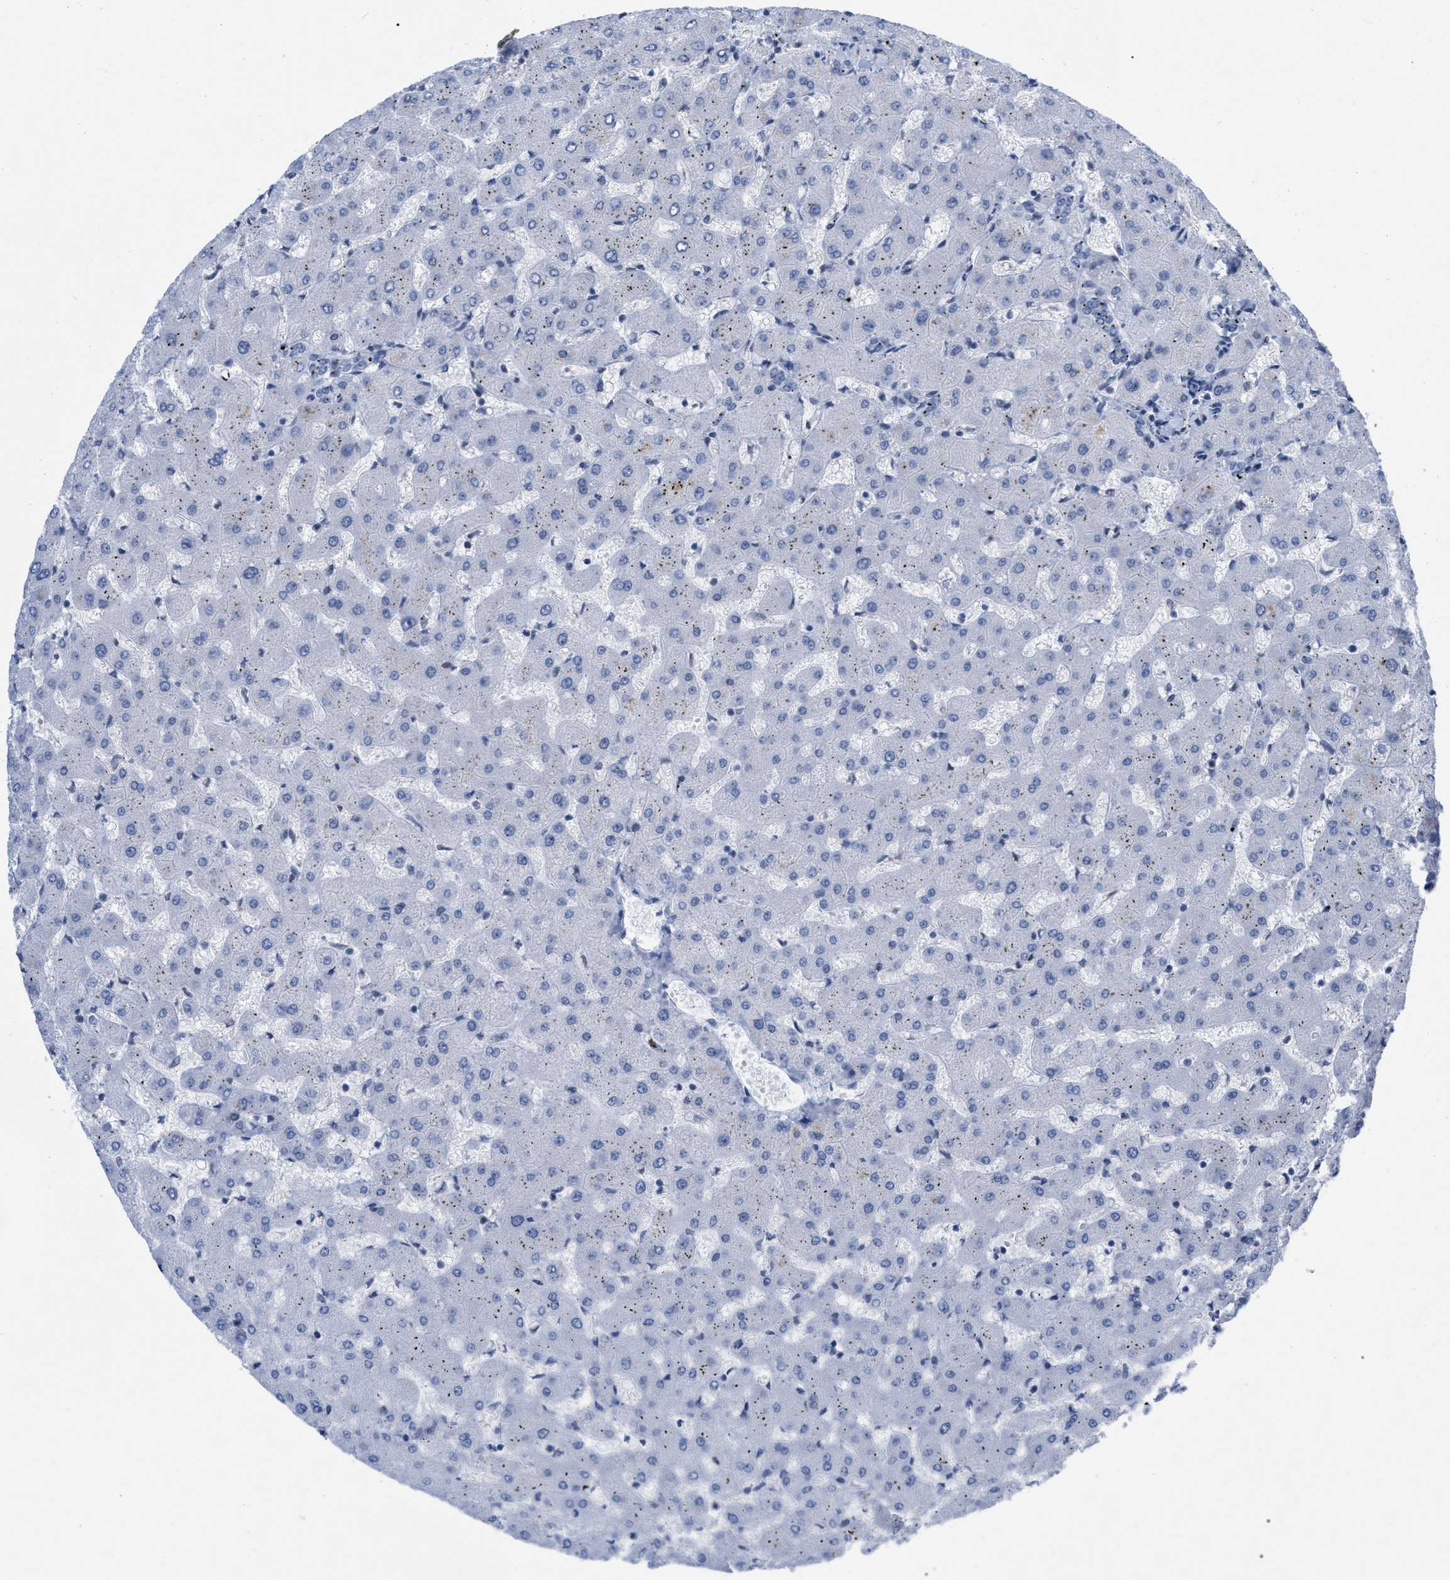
{"staining": {"intensity": "negative", "quantity": "none", "location": "none"}, "tissue": "liver", "cell_type": "Cholangiocytes", "image_type": "normal", "snomed": [{"axis": "morphology", "description": "Normal tissue, NOS"}, {"axis": "topography", "description": "Liver"}], "caption": "This is an IHC photomicrograph of benign liver. There is no expression in cholangiocytes.", "gene": "TPR", "patient": {"sex": "female", "age": 63}}